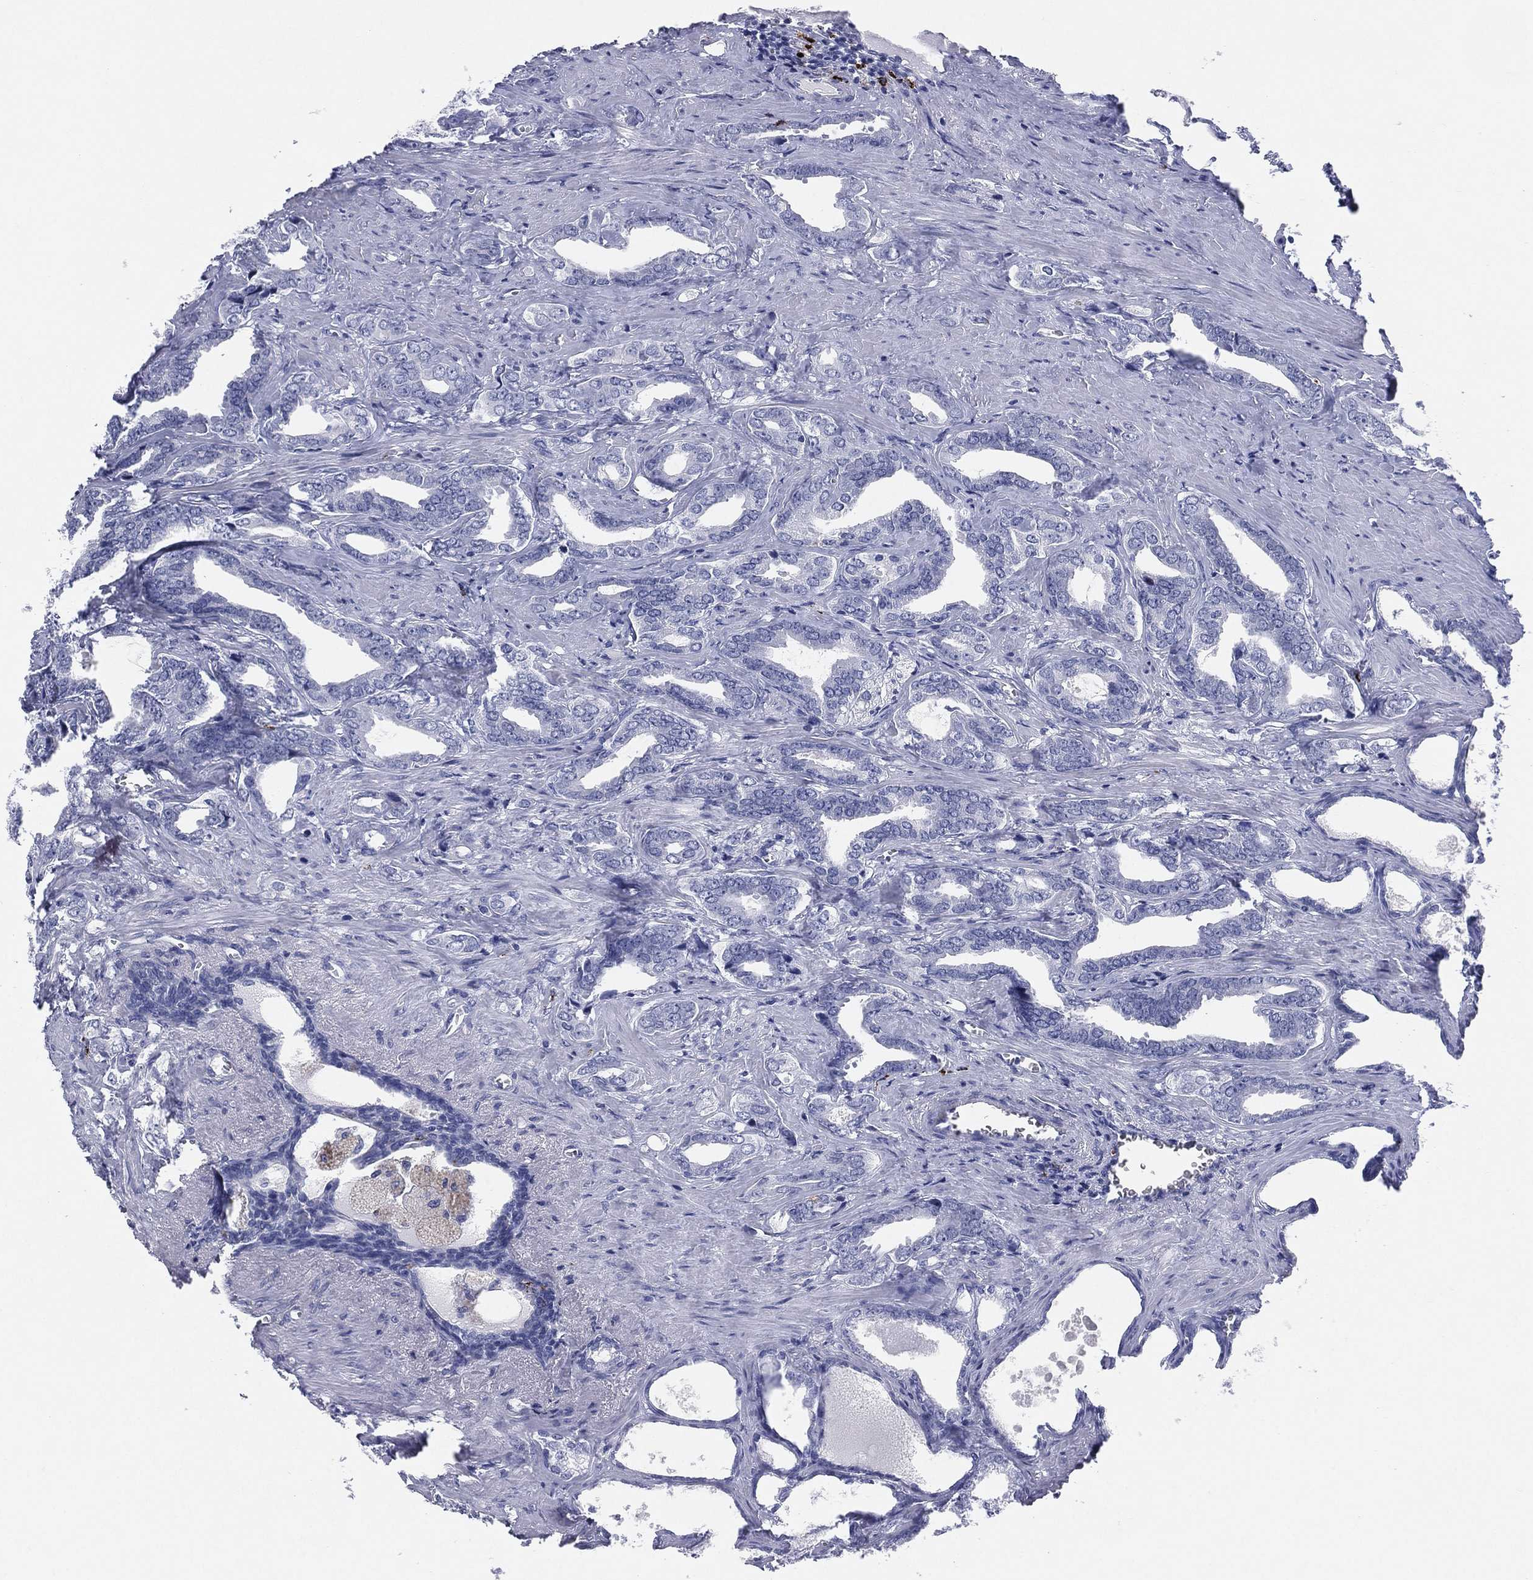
{"staining": {"intensity": "negative", "quantity": "none", "location": "none"}, "tissue": "prostate cancer", "cell_type": "Tumor cells", "image_type": "cancer", "snomed": [{"axis": "morphology", "description": "Adenocarcinoma, NOS"}, {"axis": "topography", "description": "Prostate"}], "caption": "Tumor cells are negative for brown protein staining in prostate cancer. (DAB IHC, high magnification).", "gene": "HLA-DOA", "patient": {"sex": "male", "age": 66}}